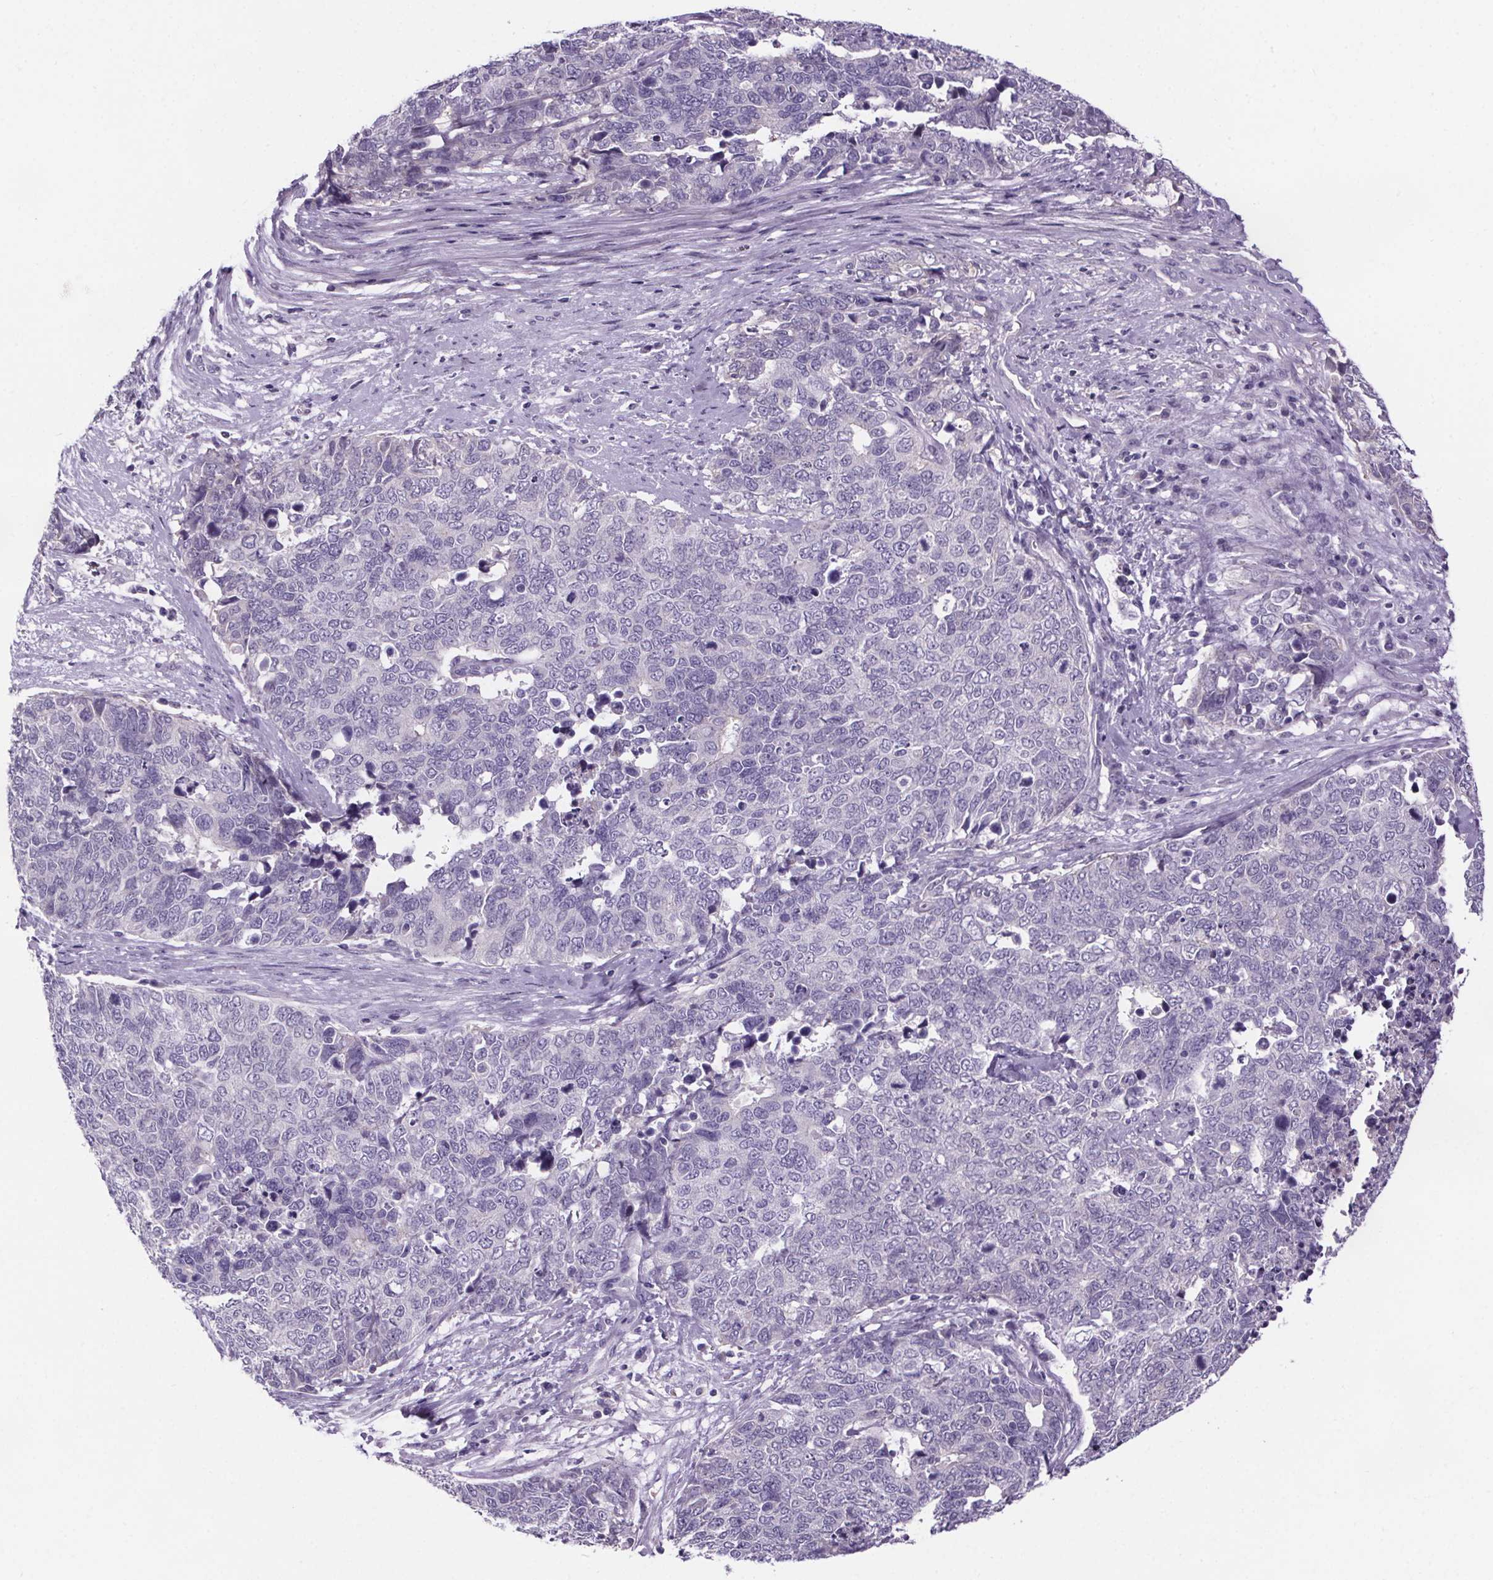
{"staining": {"intensity": "negative", "quantity": "none", "location": "none"}, "tissue": "cervical cancer", "cell_type": "Tumor cells", "image_type": "cancer", "snomed": [{"axis": "morphology", "description": "Adenocarcinoma, NOS"}, {"axis": "topography", "description": "Cervix"}], "caption": "The micrograph exhibits no staining of tumor cells in cervical adenocarcinoma.", "gene": "CUBN", "patient": {"sex": "female", "age": 63}}